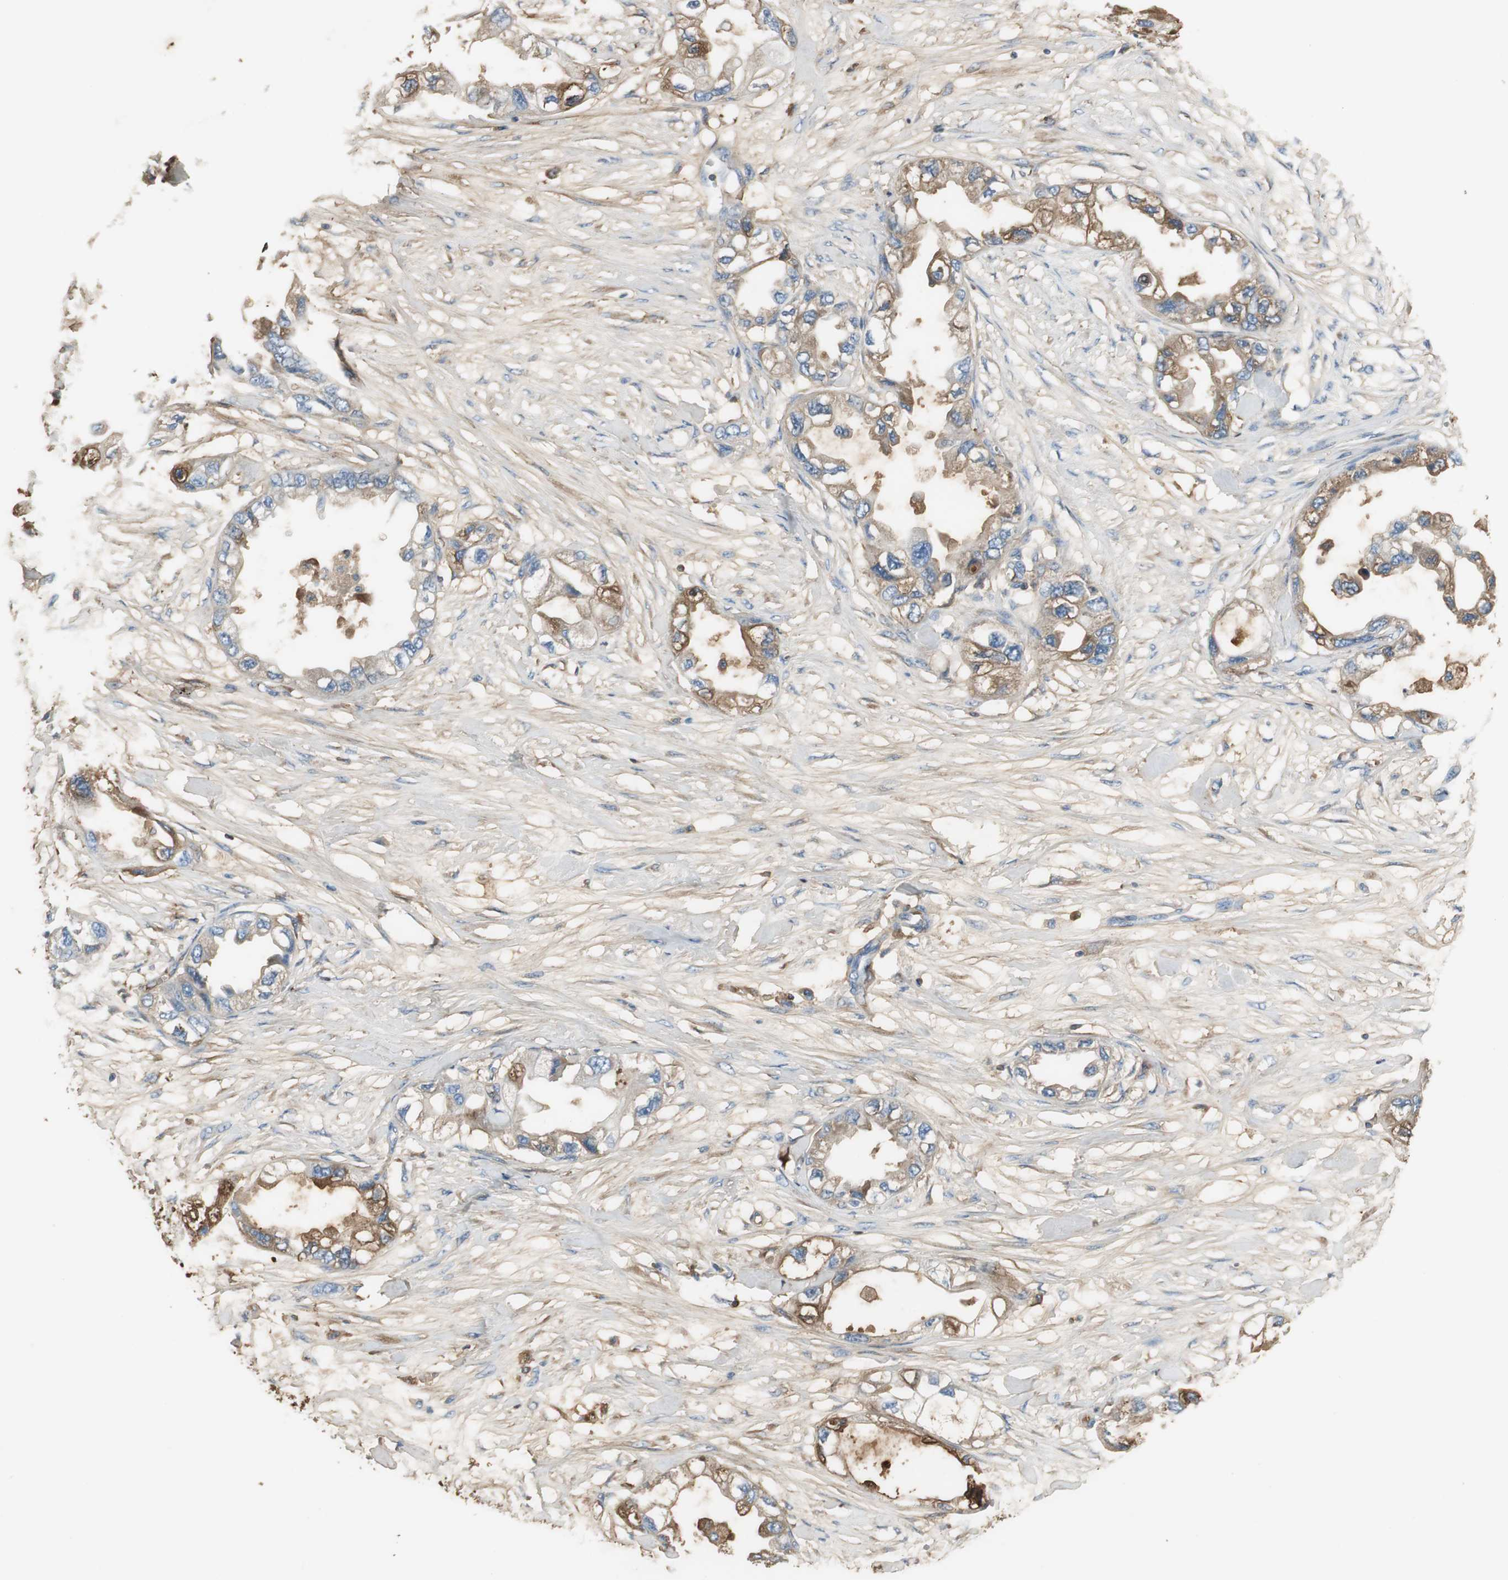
{"staining": {"intensity": "strong", "quantity": "25%-75%", "location": "cytoplasmic/membranous"}, "tissue": "endometrial cancer", "cell_type": "Tumor cells", "image_type": "cancer", "snomed": [{"axis": "morphology", "description": "Adenocarcinoma, NOS"}, {"axis": "topography", "description": "Endometrium"}], "caption": "Immunohistochemistry (IHC) histopathology image of endometrial cancer stained for a protein (brown), which displays high levels of strong cytoplasmic/membranous expression in about 25%-75% of tumor cells.", "gene": "IGHA1", "patient": {"sex": "female", "age": 67}}